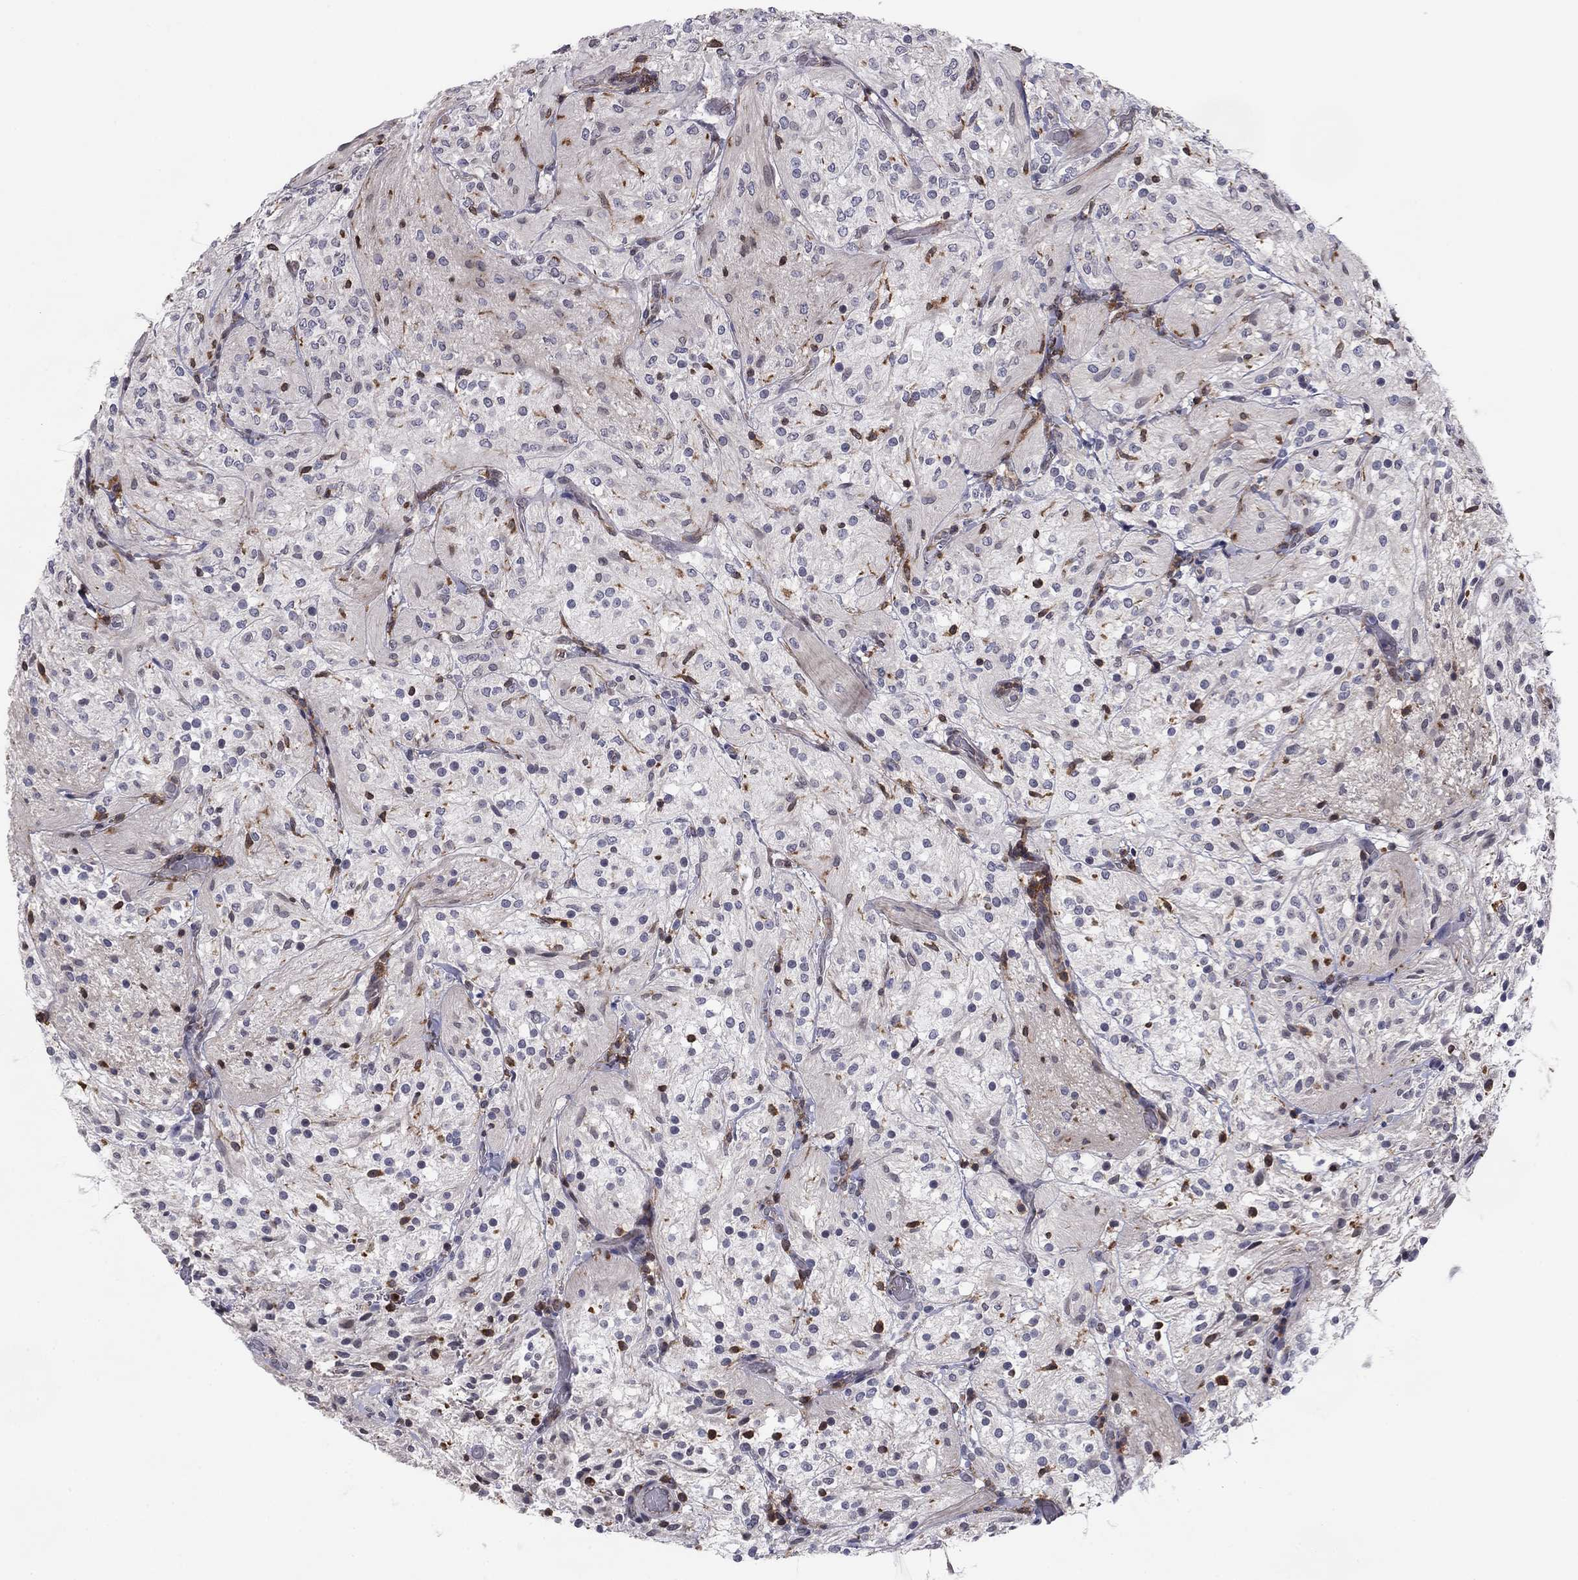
{"staining": {"intensity": "negative", "quantity": "none", "location": "none"}, "tissue": "glioma", "cell_type": "Tumor cells", "image_type": "cancer", "snomed": [{"axis": "morphology", "description": "Glioma, malignant, Low grade"}, {"axis": "topography", "description": "Brain"}], "caption": "This is an immunohistochemistry micrograph of human low-grade glioma (malignant). There is no positivity in tumor cells.", "gene": "PLCB2", "patient": {"sex": "male", "age": 3}}